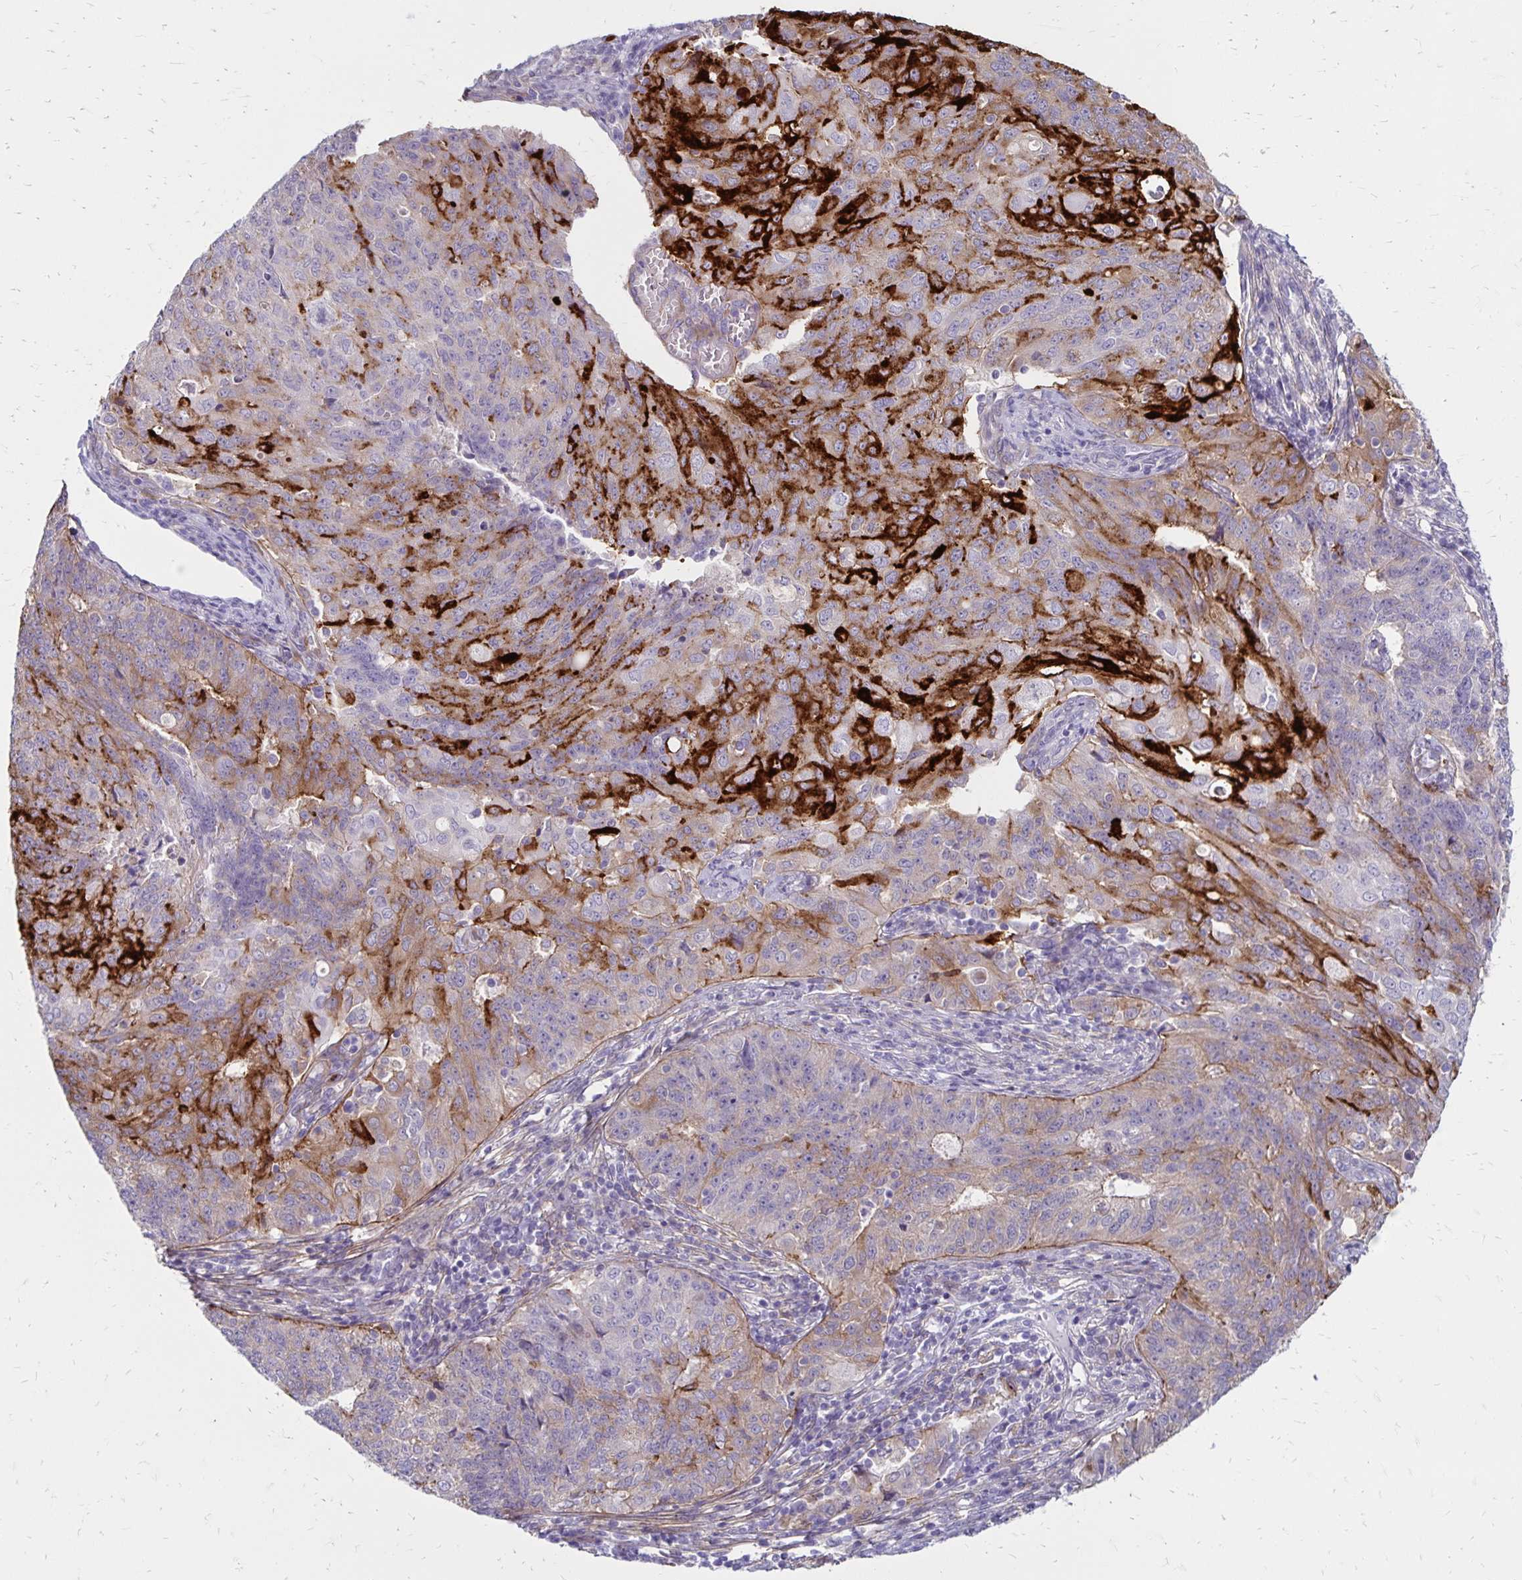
{"staining": {"intensity": "strong", "quantity": "<25%", "location": "cytoplasmic/membranous"}, "tissue": "endometrial cancer", "cell_type": "Tumor cells", "image_type": "cancer", "snomed": [{"axis": "morphology", "description": "Adenocarcinoma, NOS"}, {"axis": "topography", "description": "Endometrium"}], "caption": "This is a histology image of immunohistochemistry staining of endometrial adenocarcinoma, which shows strong staining in the cytoplasmic/membranous of tumor cells.", "gene": "TNS3", "patient": {"sex": "female", "age": 43}}